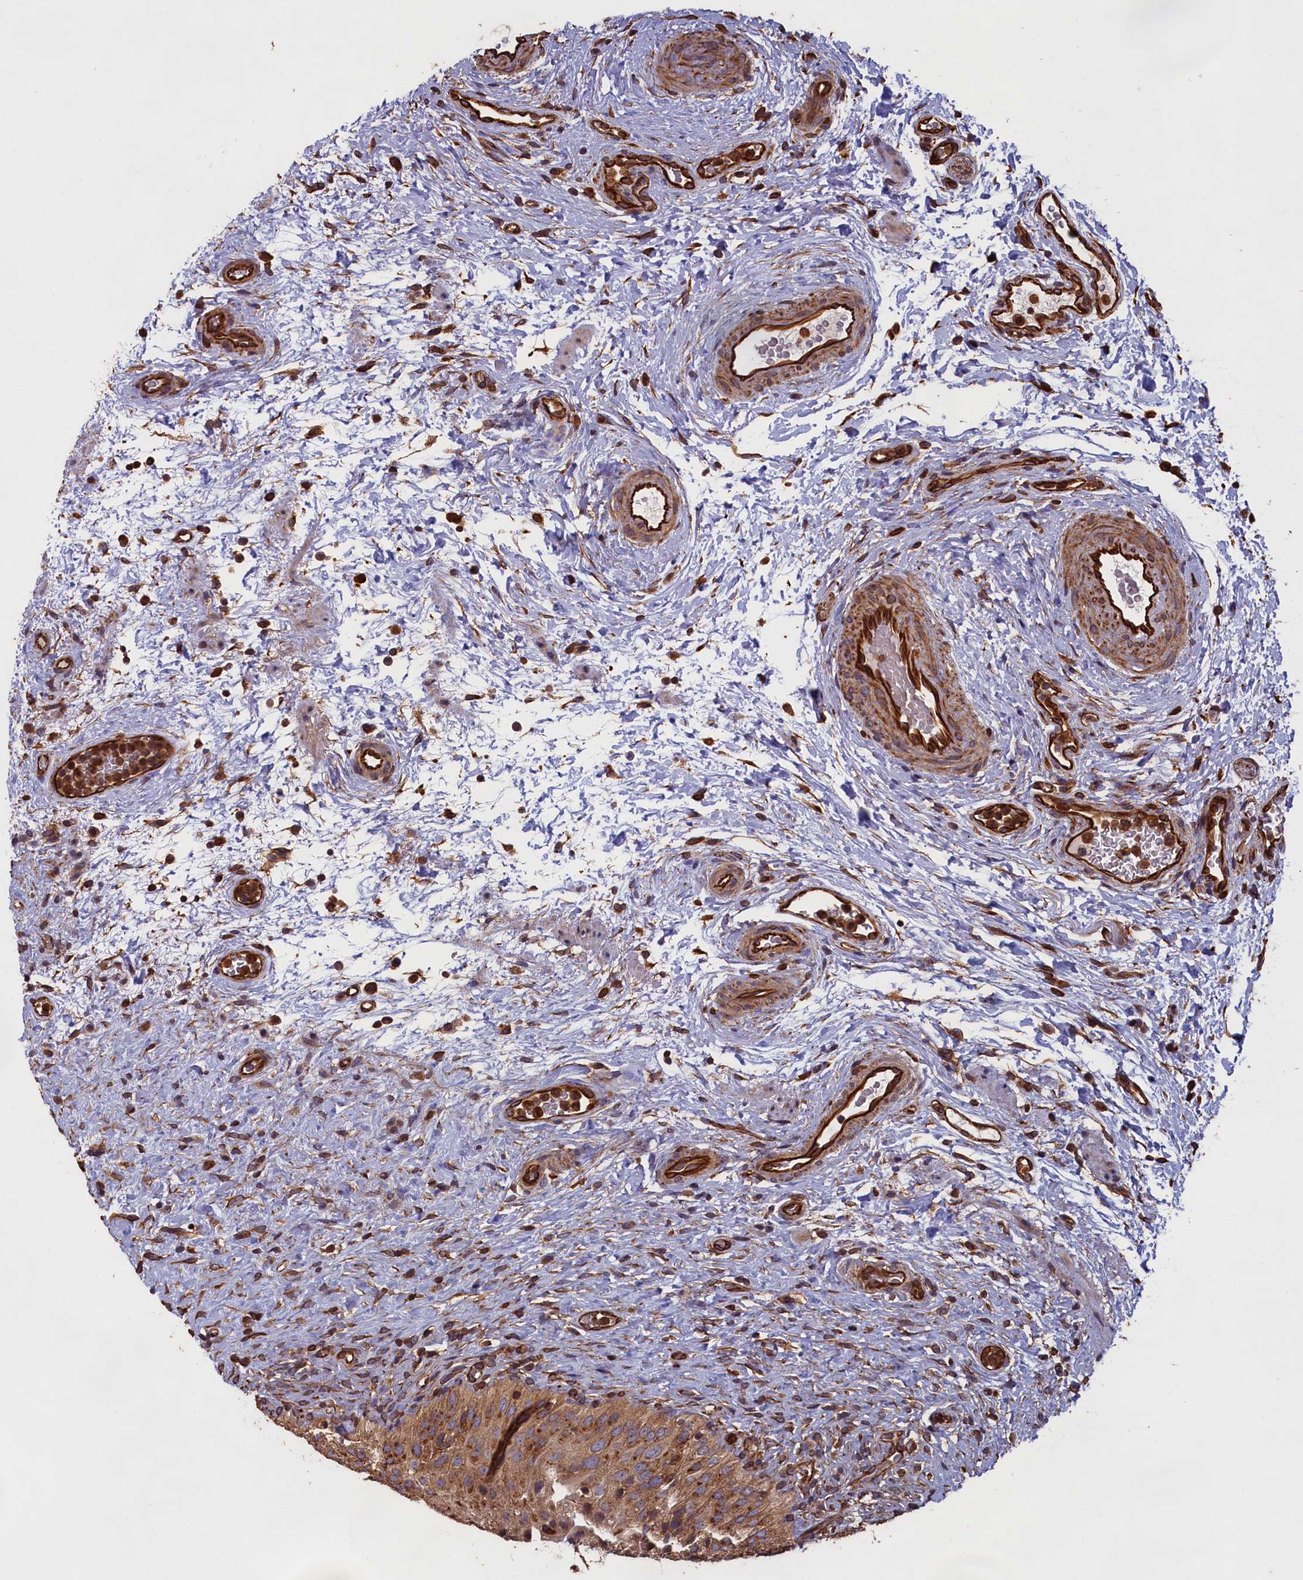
{"staining": {"intensity": "strong", "quantity": ">75%", "location": "cytoplasmic/membranous"}, "tissue": "urinary bladder", "cell_type": "Urothelial cells", "image_type": "normal", "snomed": [{"axis": "morphology", "description": "Normal tissue, NOS"}, {"axis": "morphology", "description": "Urothelial carcinoma, High grade"}, {"axis": "topography", "description": "Urinary bladder"}], "caption": "A brown stain highlights strong cytoplasmic/membranous expression of a protein in urothelial cells of unremarkable human urinary bladder.", "gene": "CCDC124", "patient": {"sex": "male", "age": 46}}